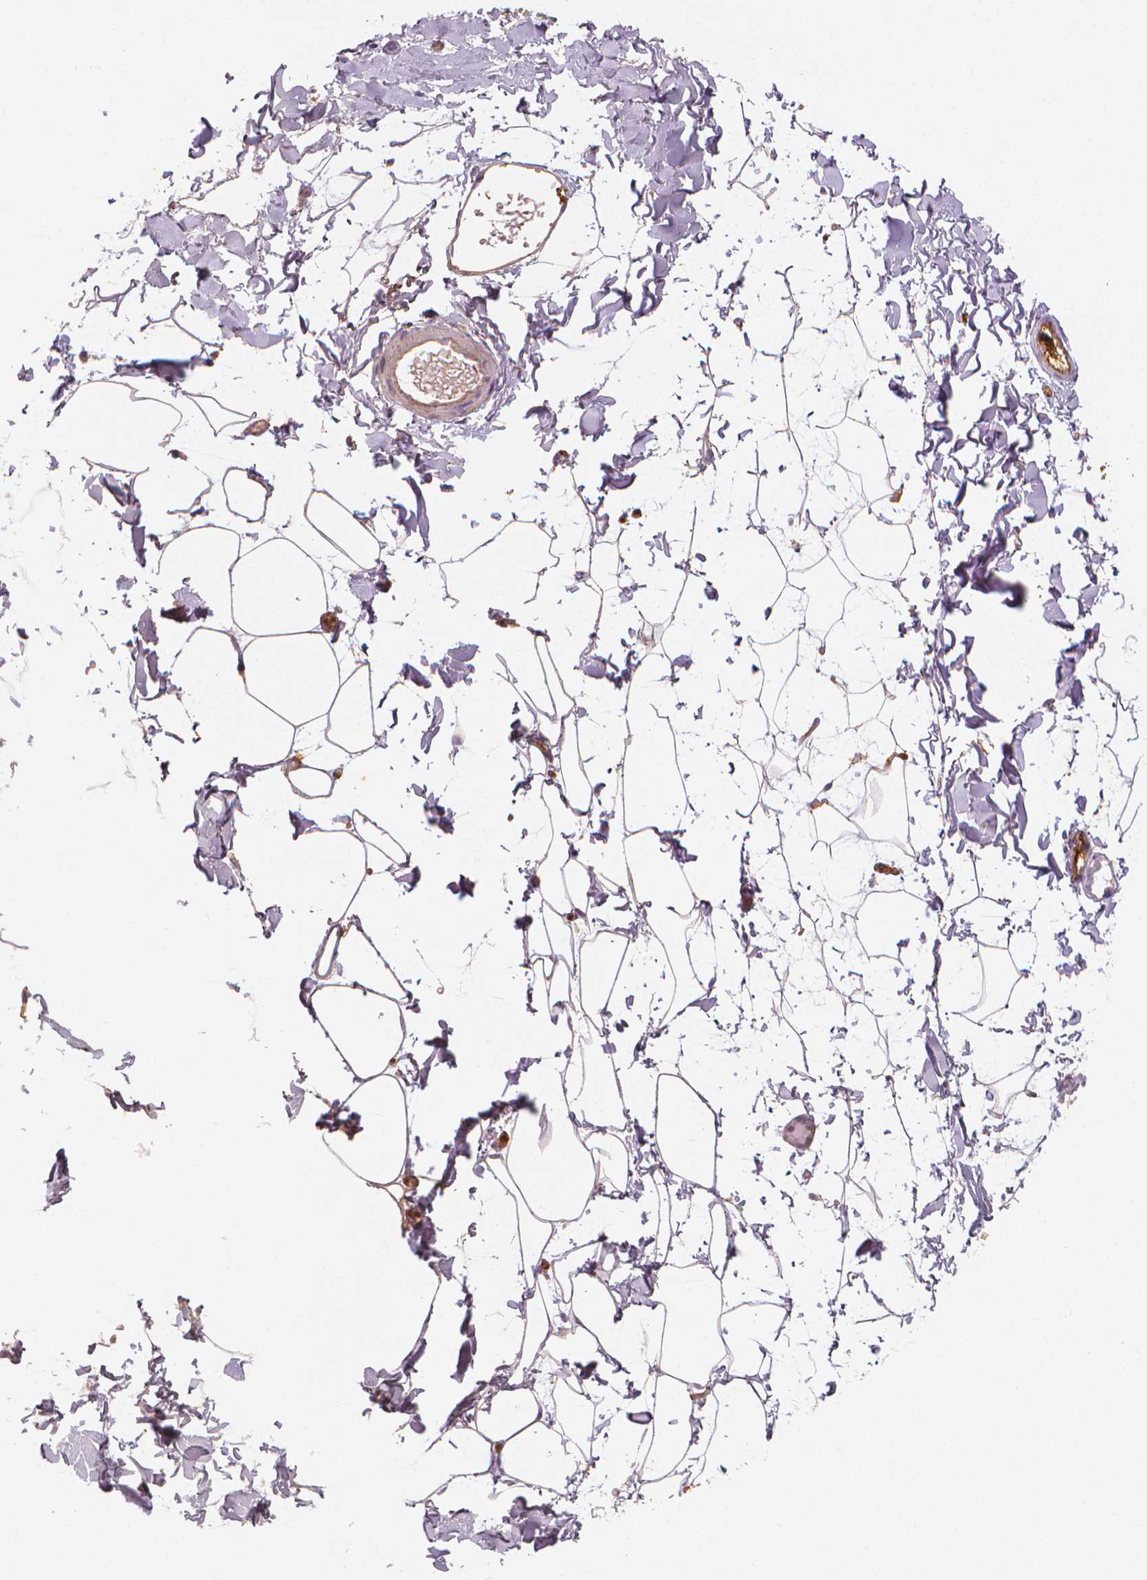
{"staining": {"intensity": "negative", "quantity": "none", "location": "none"}, "tissue": "adipose tissue", "cell_type": "Adipocytes", "image_type": "normal", "snomed": [{"axis": "morphology", "description": "Normal tissue, NOS"}, {"axis": "topography", "description": "Gallbladder"}, {"axis": "topography", "description": "Peripheral nerve tissue"}], "caption": "An image of human adipose tissue is negative for staining in adipocytes.", "gene": "APOA4", "patient": {"sex": "female", "age": 45}}